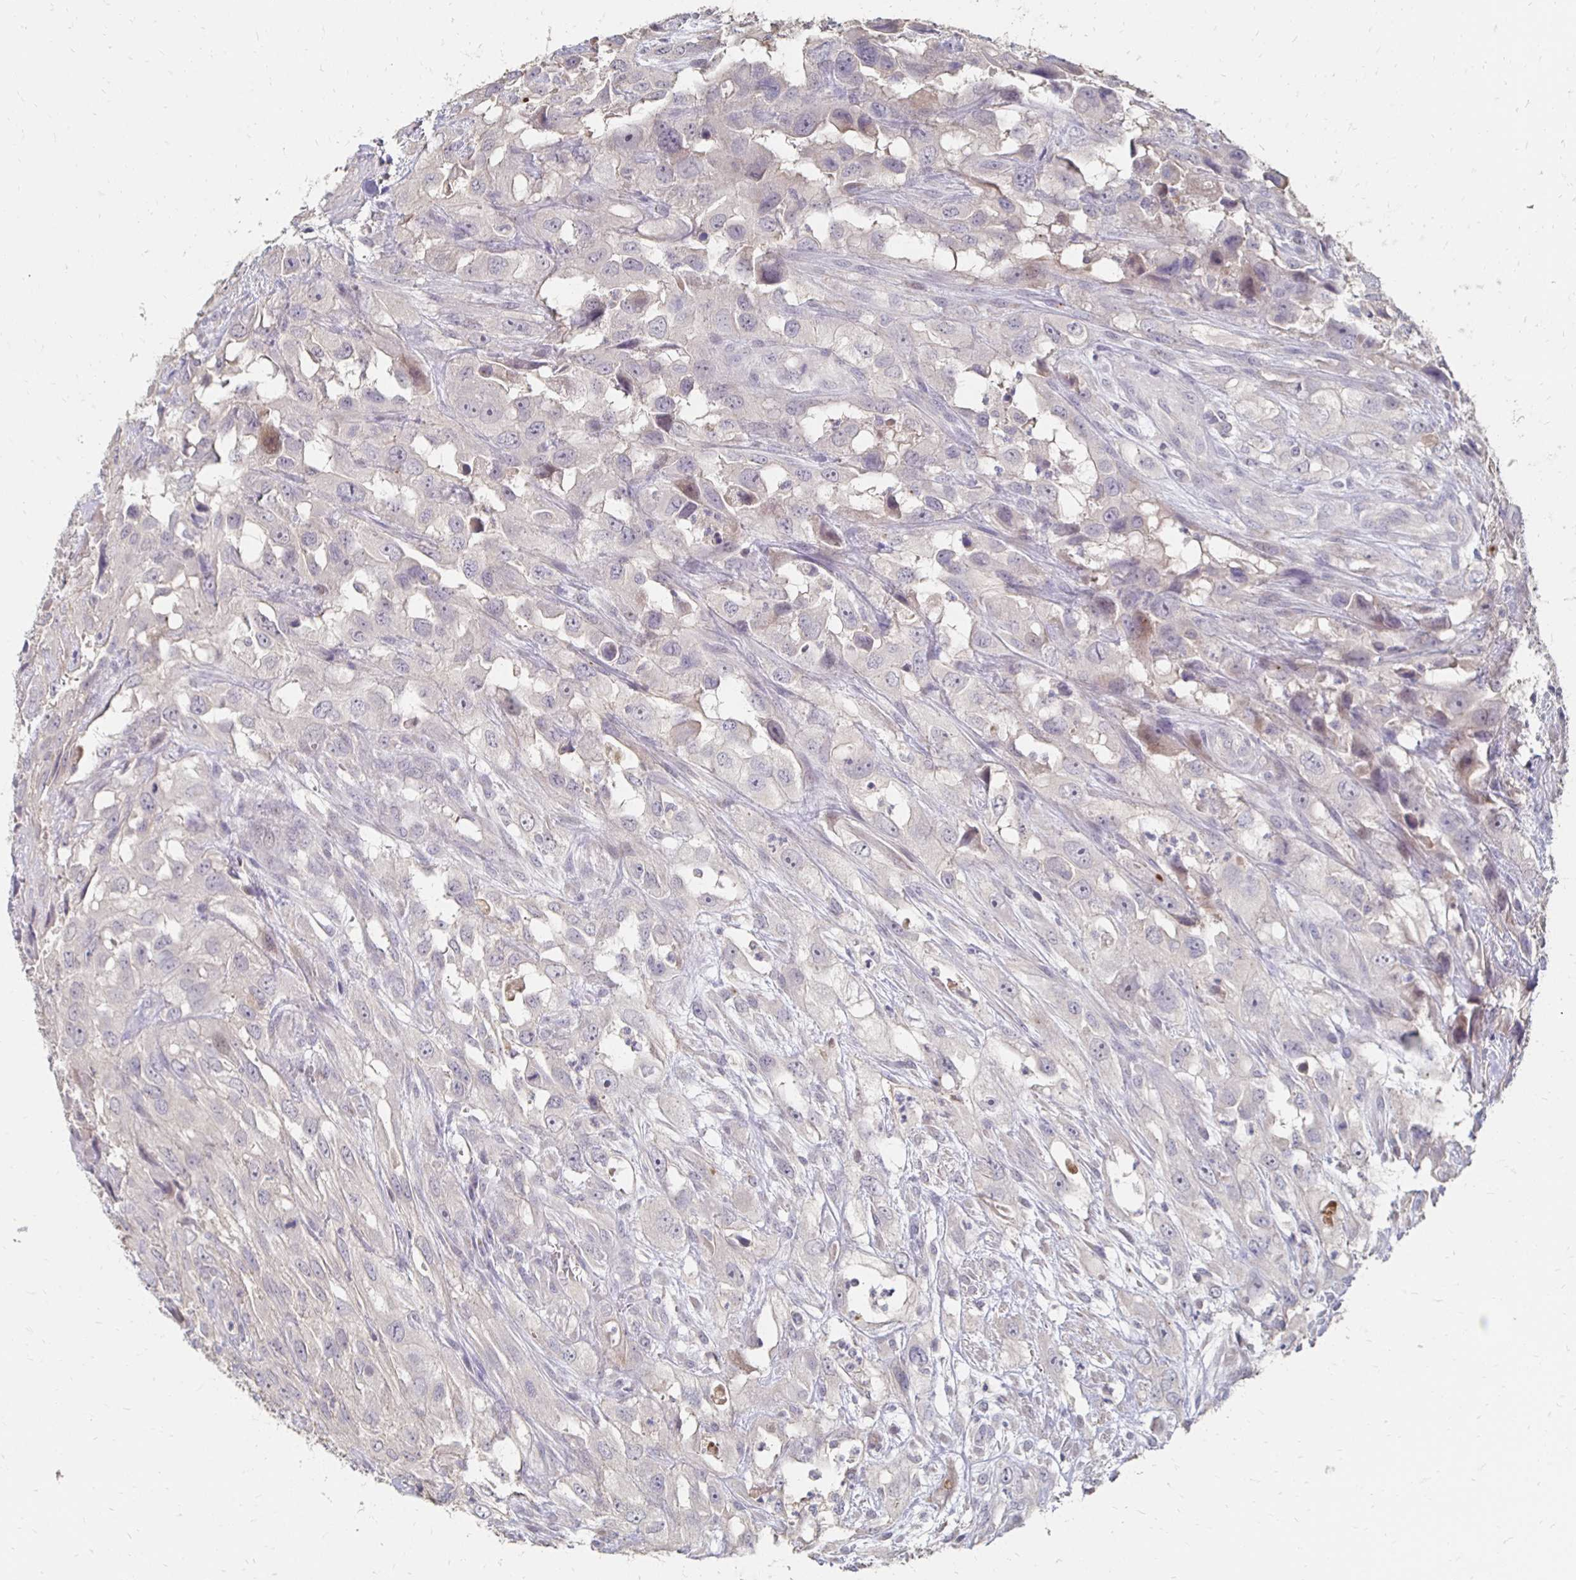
{"staining": {"intensity": "negative", "quantity": "none", "location": "none"}, "tissue": "urothelial cancer", "cell_type": "Tumor cells", "image_type": "cancer", "snomed": [{"axis": "morphology", "description": "Urothelial carcinoma, High grade"}, {"axis": "topography", "description": "Urinary bladder"}], "caption": "DAB immunohistochemical staining of high-grade urothelial carcinoma reveals no significant staining in tumor cells.", "gene": "ZNF727", "patient": {"sex": "male", "age": 67}}